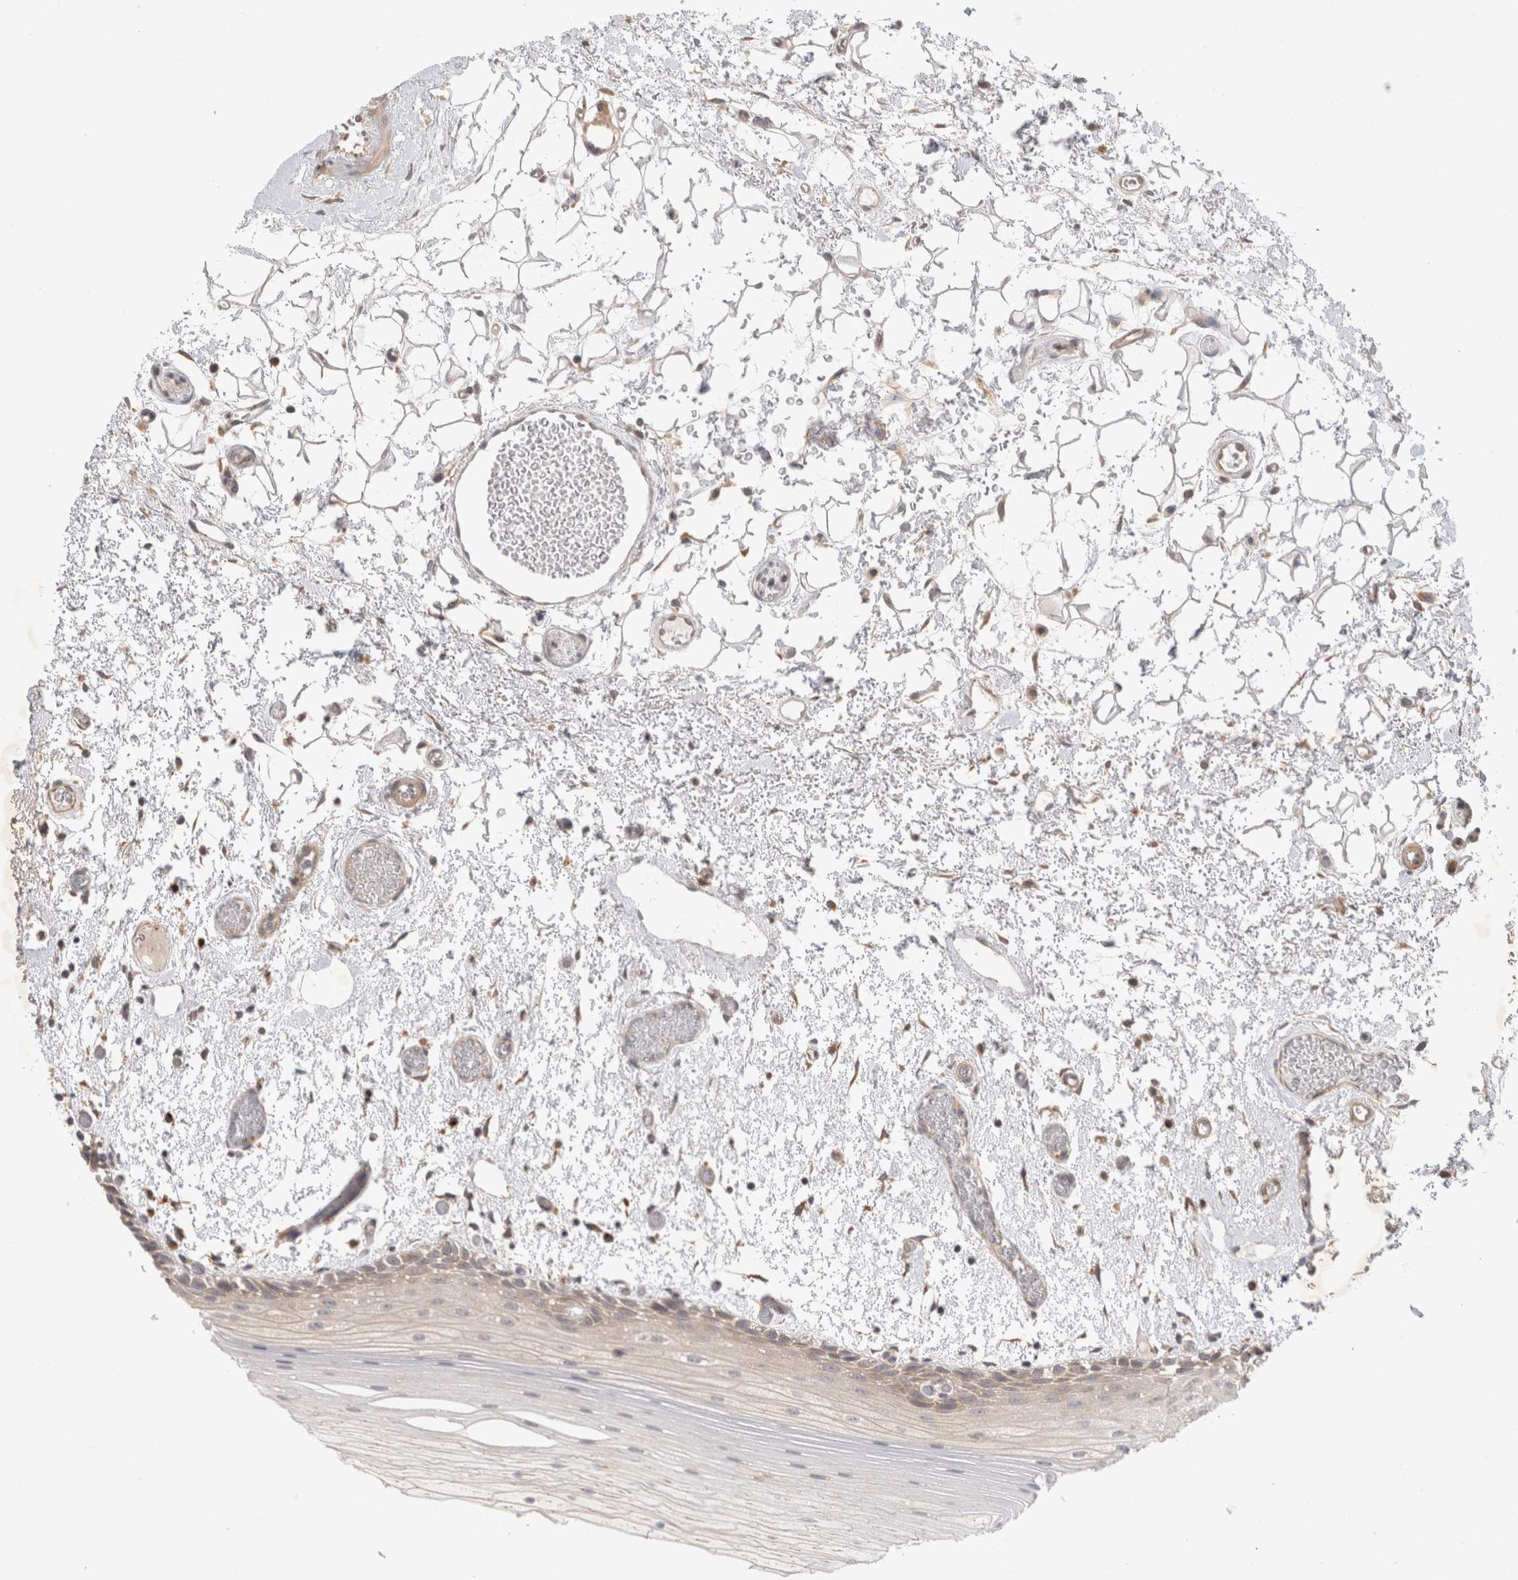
{"staining": {"intensity": "weak", "quantity": "<25%", "location": "cytoplasmic/membranous"}, "tissue": "oral mucosa", "cell_type": "Squamous epithelial cells", "image_type": "normal", "snomed": [{"axis": "morphology", "description": "Normal tissue, NOS"}, {"axis": "topography", "description": "Oral tissue"}], "caption": "Immunohistochemistry of normal oral mucosa reveals no positivity in squamous epithelial cells. (DAB (3,3'-diaminobenzidine) immunohistochemistry (IHC) visualized using brightfield microscopy, high magnification).", "gene": "NPC1", "patient": {"sex": "male", "age": 52}}